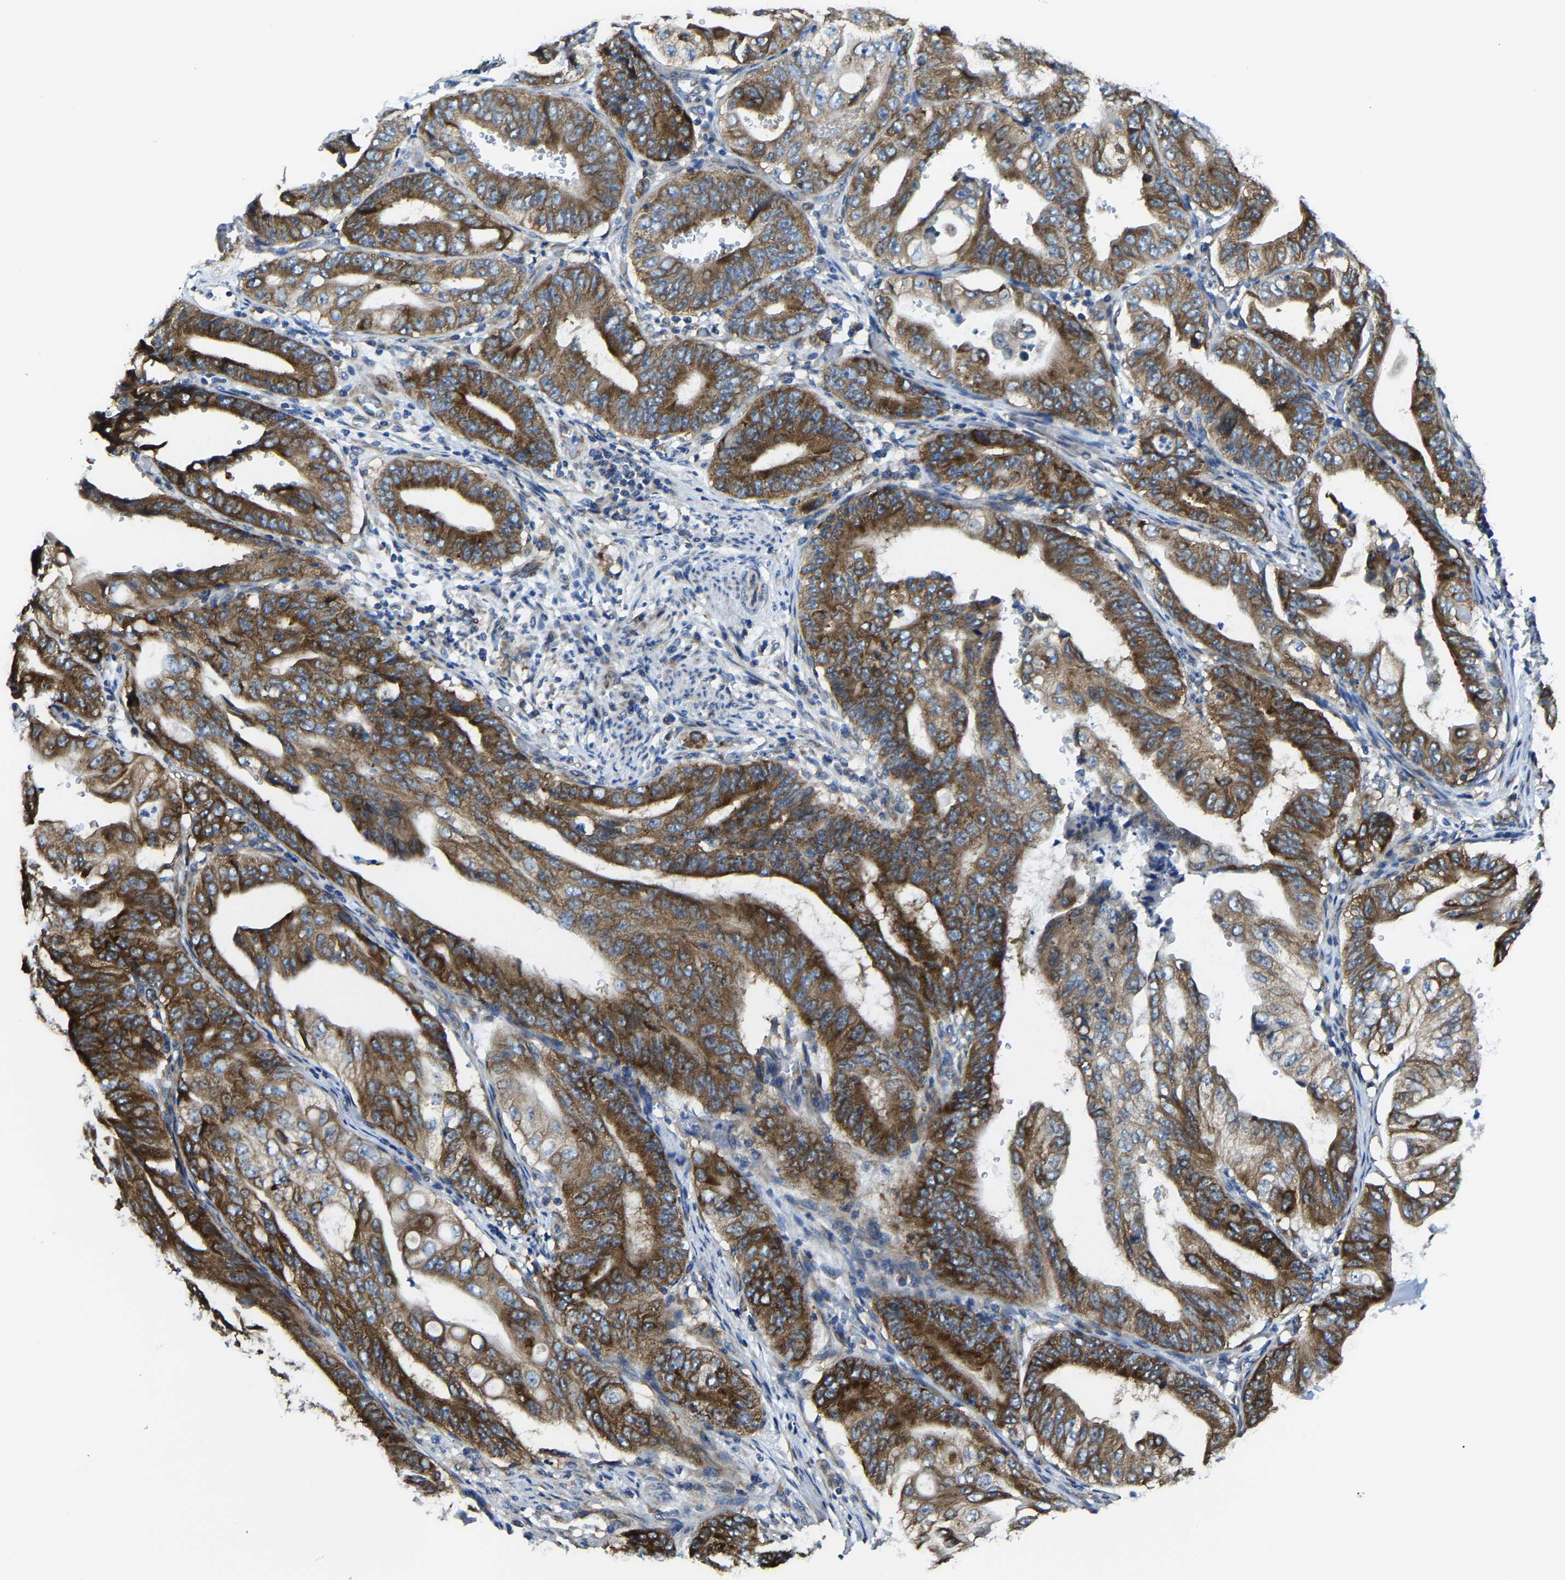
{"staining": {"intensity": "strong", "quantity": ">75%", "location": "cytoplasmic/membranous"}, "tissue": "stomach cancer", "cell_type": "Tumor cells", "image_type": "cancer", "snomed": [{"axis": "morphology", "description": "Adenocarcinoma, NOS"}, {"axis": "topography", "description": "Stomach"}], "caption": "This is a histology image of immunohistochemistry (IHC) staining of stomach cancer (adenocarcinoma), which shows strong positivity in the cytoplasmic/membranous of tumor cells.", "gene": "G3BP2", "patient": {"sex": "female", "age": 73}}